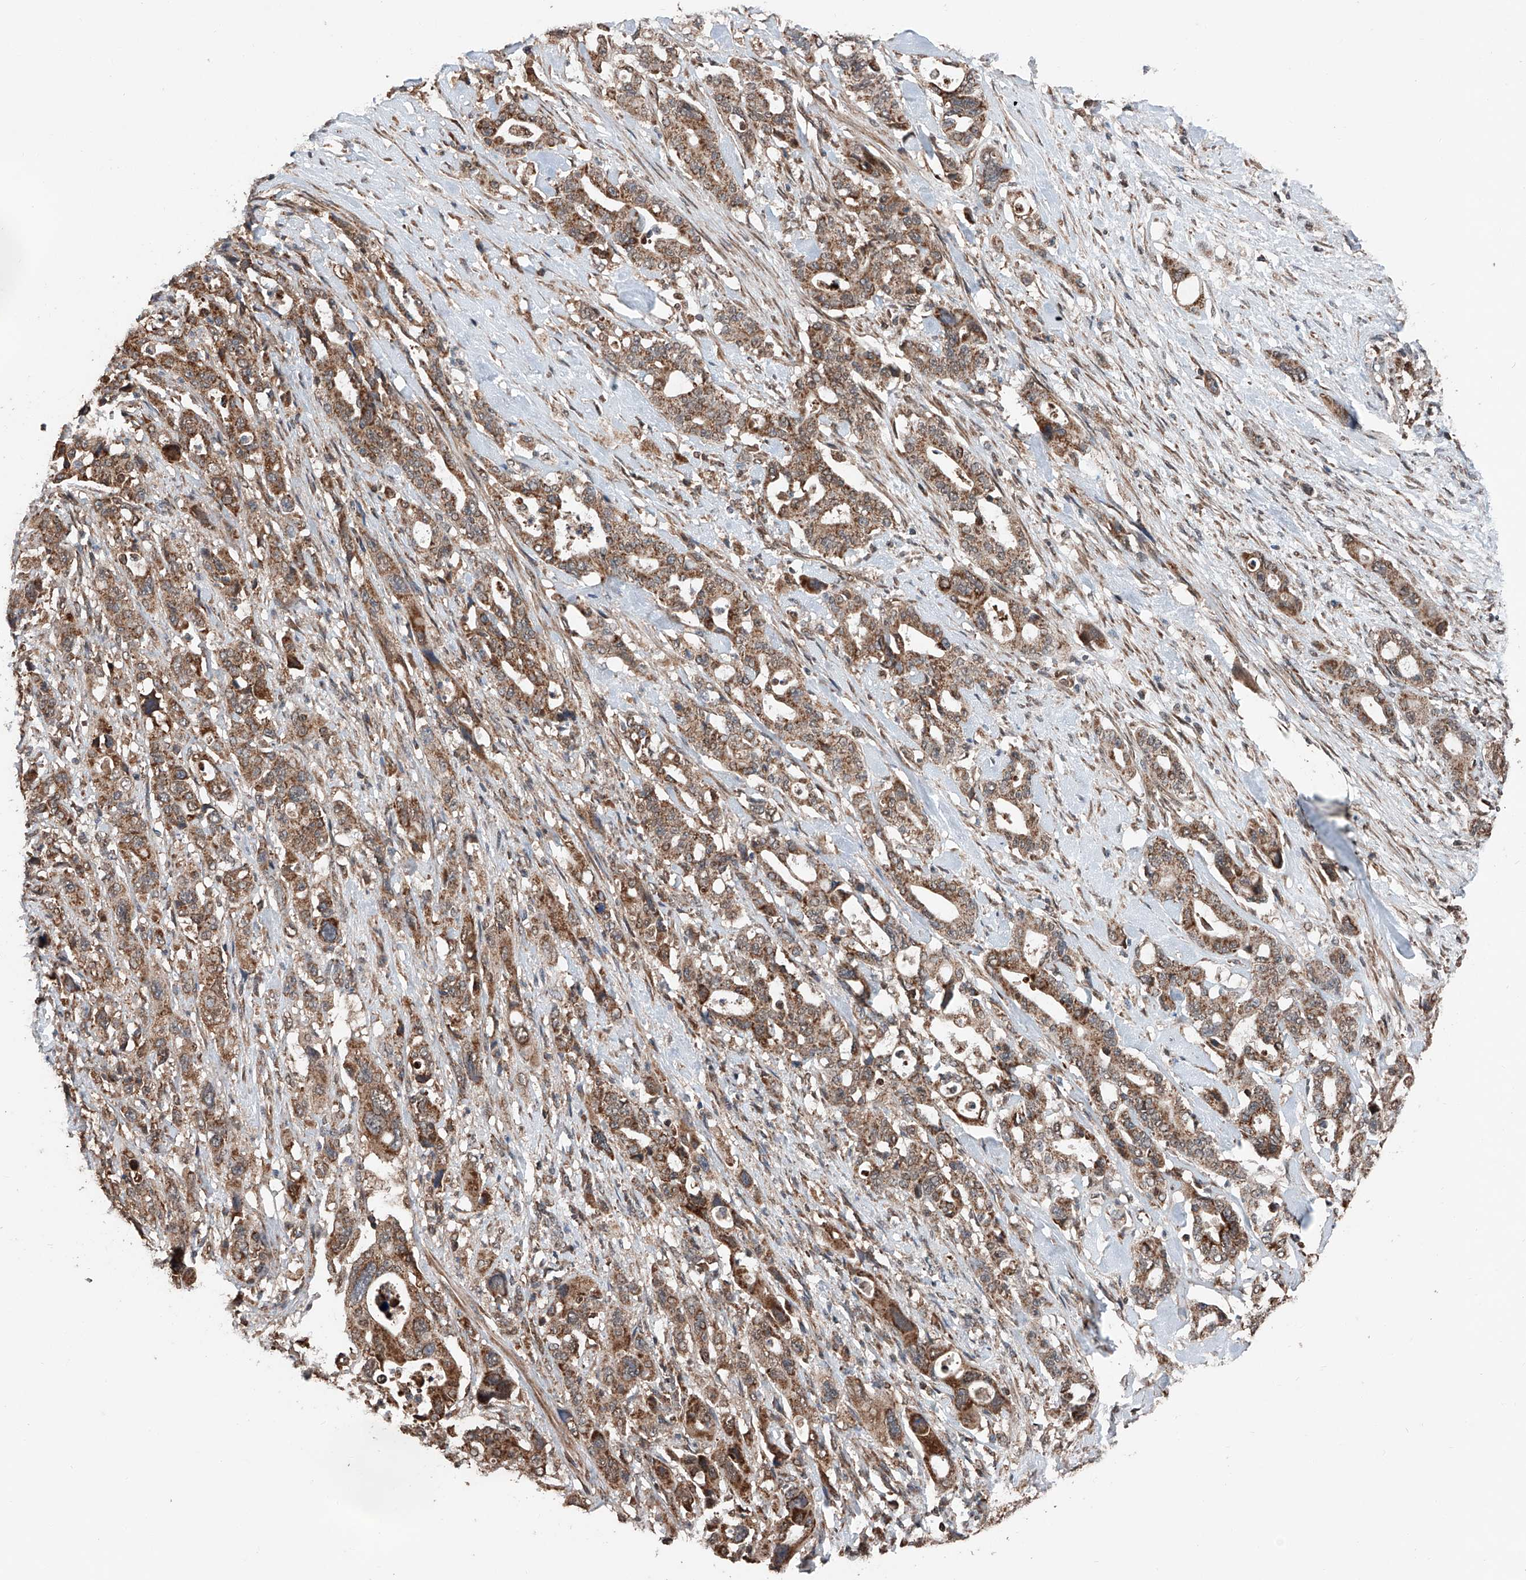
{"staining": {"intensity": "moderate", "quantity": ">75%", "location": "cytoplasmic/membranous"}, "tissue": "pancreatic cancer", "cell_type": "Tumor cells", "image_type": "cancer", "snomed": [{"axis": "morphology", "description": "Adenocarcinoma, NOS"}, {"axis": "topography", "description": "Pancreas"}], "caption": "Immunohistochemical staining of human adenocarcinoma (pancreatic) displays medium levels of moderate cytoplasmic/membranous protein staining in approximately >75% of tumor cells.", "gene": "ZNF445", "patient": {"sex": "male", "age": 46}}